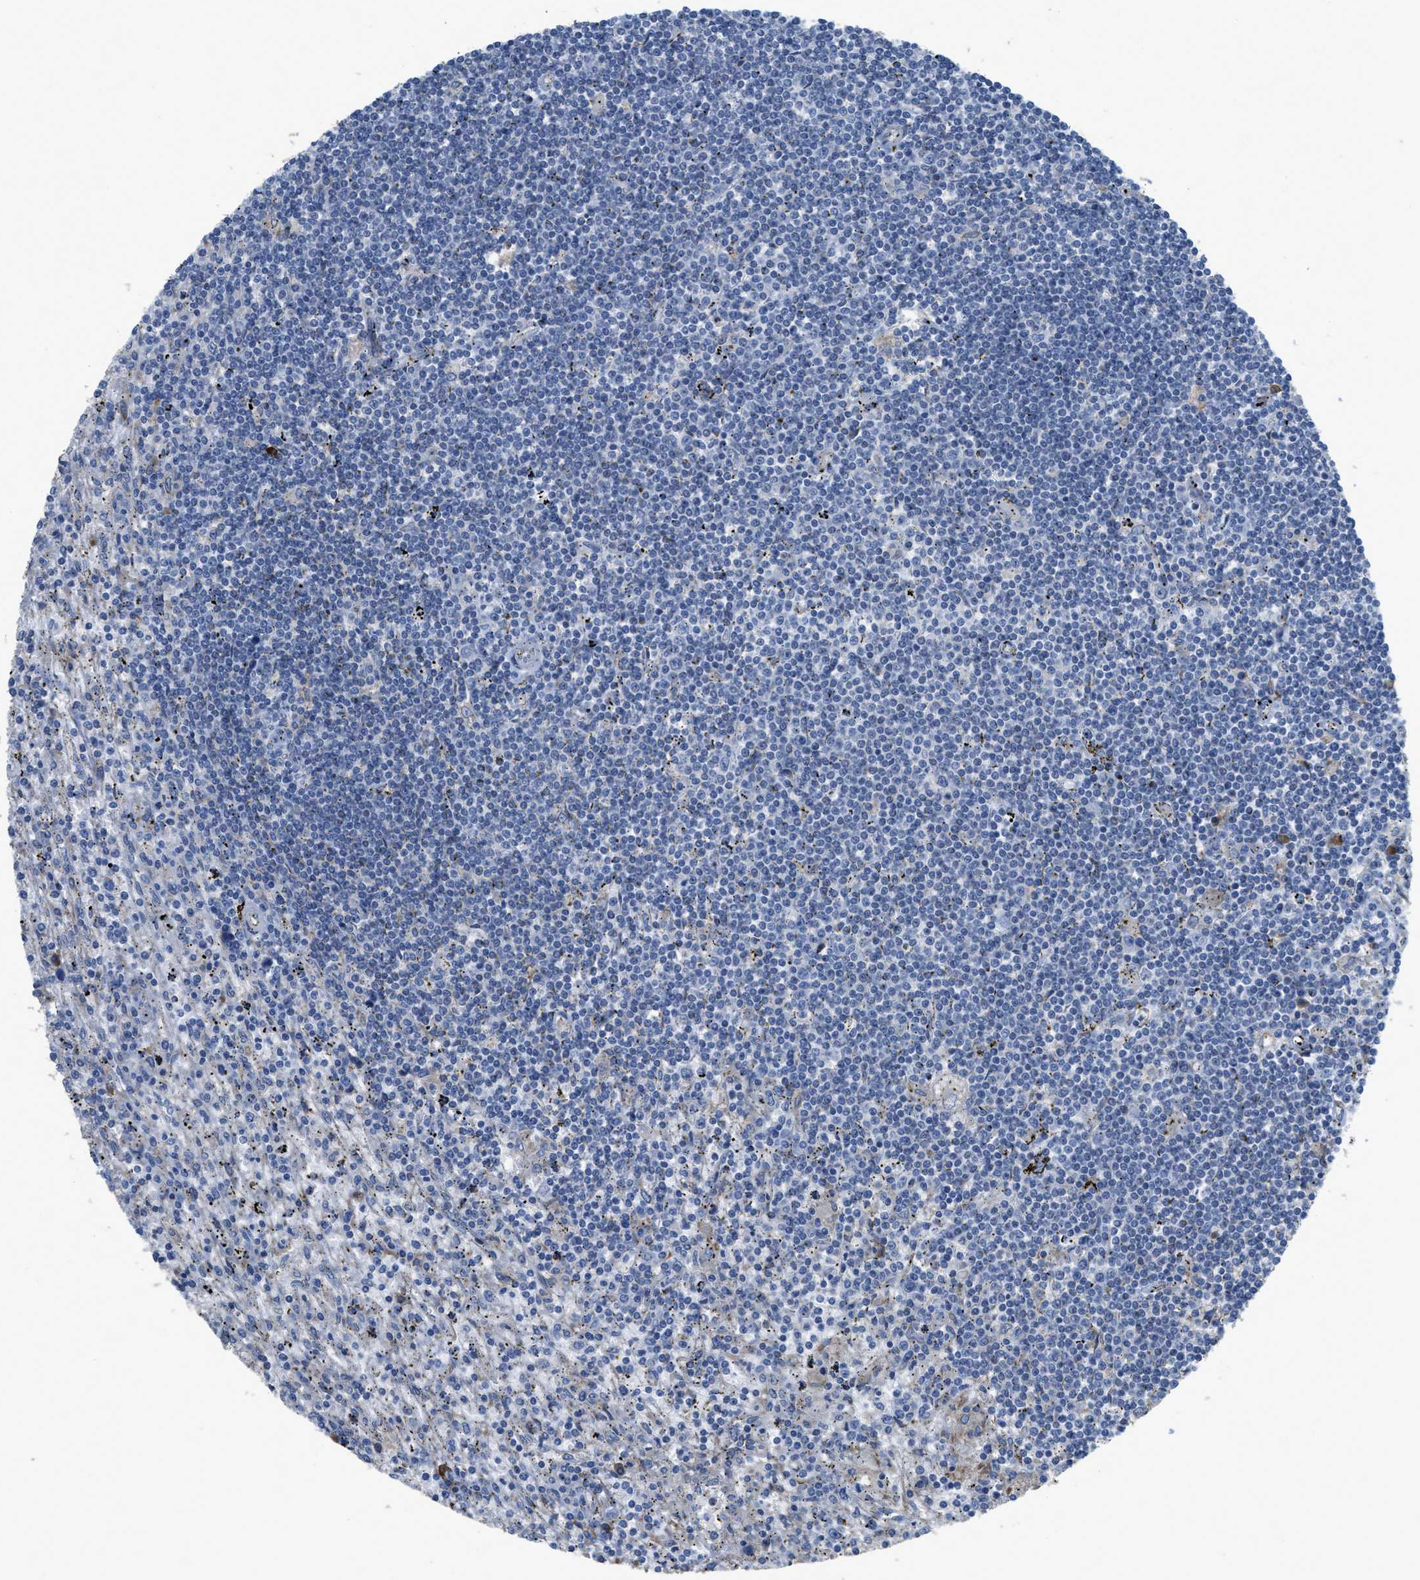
{"staining": {"intensity": "negative", "quantity": "none", "location": "none"}, "tissue": "lymphoma", "cell_type": "Tumor cells", "image_type": "cancer", "snomed": [{"axis": "morphology", "description": "Malignant lymphoma, non-Hodgkin's type, Low grade"}, {"axis": "topography", "description": "Spleen"}], "caption": "The immunohistochemistry photomicrograph has no significant expression in tumor cells of lymphoma tissue. (DAB (3,3'-diaminobenzidine) IHC visualized using brightfield microscopy, high magnification).", "gene": "CASP10", "patient": {"sex": "male", "age": 76}}